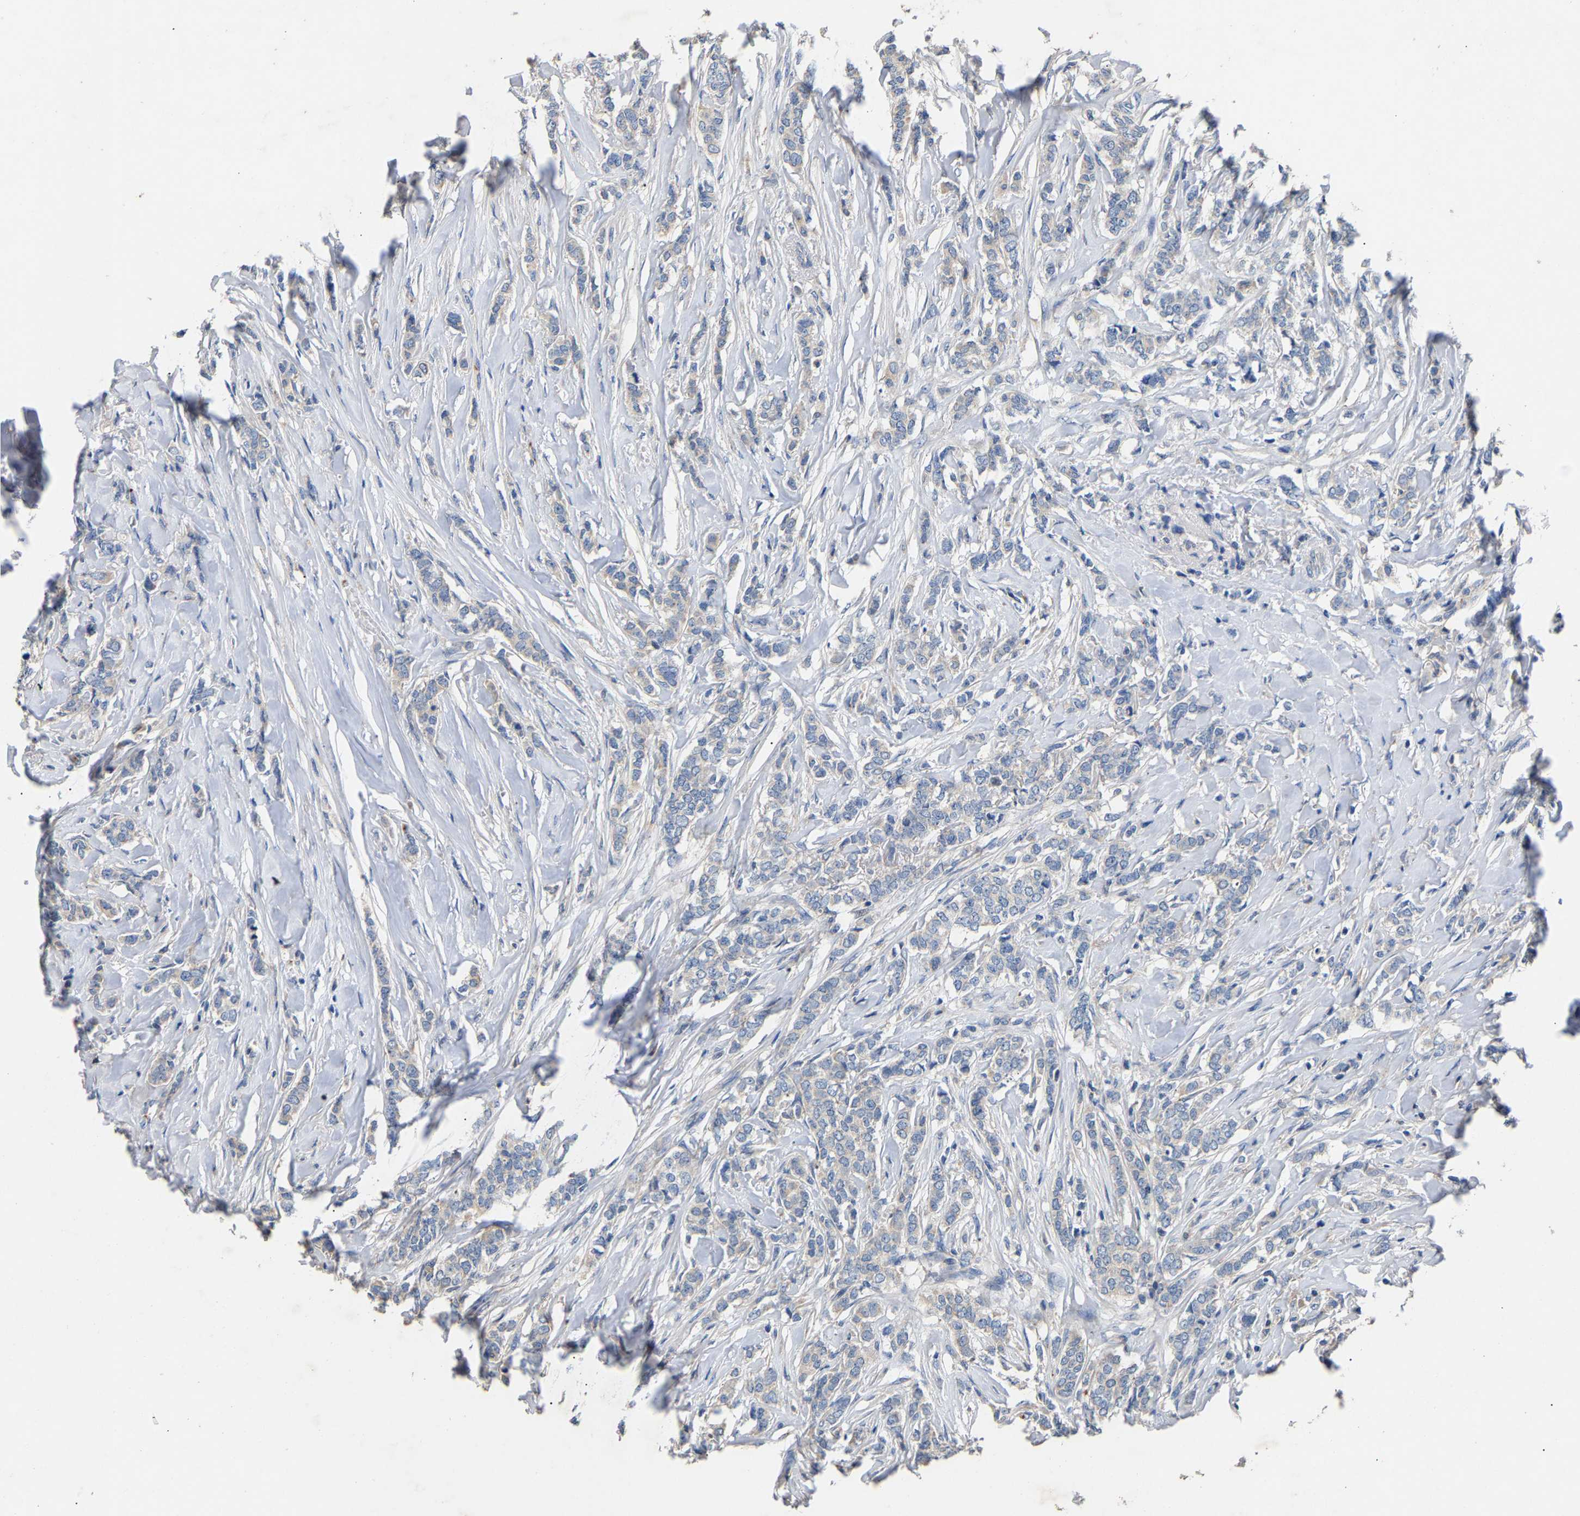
{"staining": {"intensity": "negative", "quantity": "none", "location": "none"}, "tissue": "breast cancer", "cell_type": "Tumor cells", "image_type": "cancer", "snomed": [{"axis": "morphology", "description": "Lobular carcinoma"}, {"axis": "topography", "description": "Skin"}, {"axis": "topography", "description": "Breast"}], "caption": "Tumor cells are negative for brown protein staining in lobular carcinoma (breast).", "gene": "CCDC171", "patient": {"sex": "female", "age": 46}}